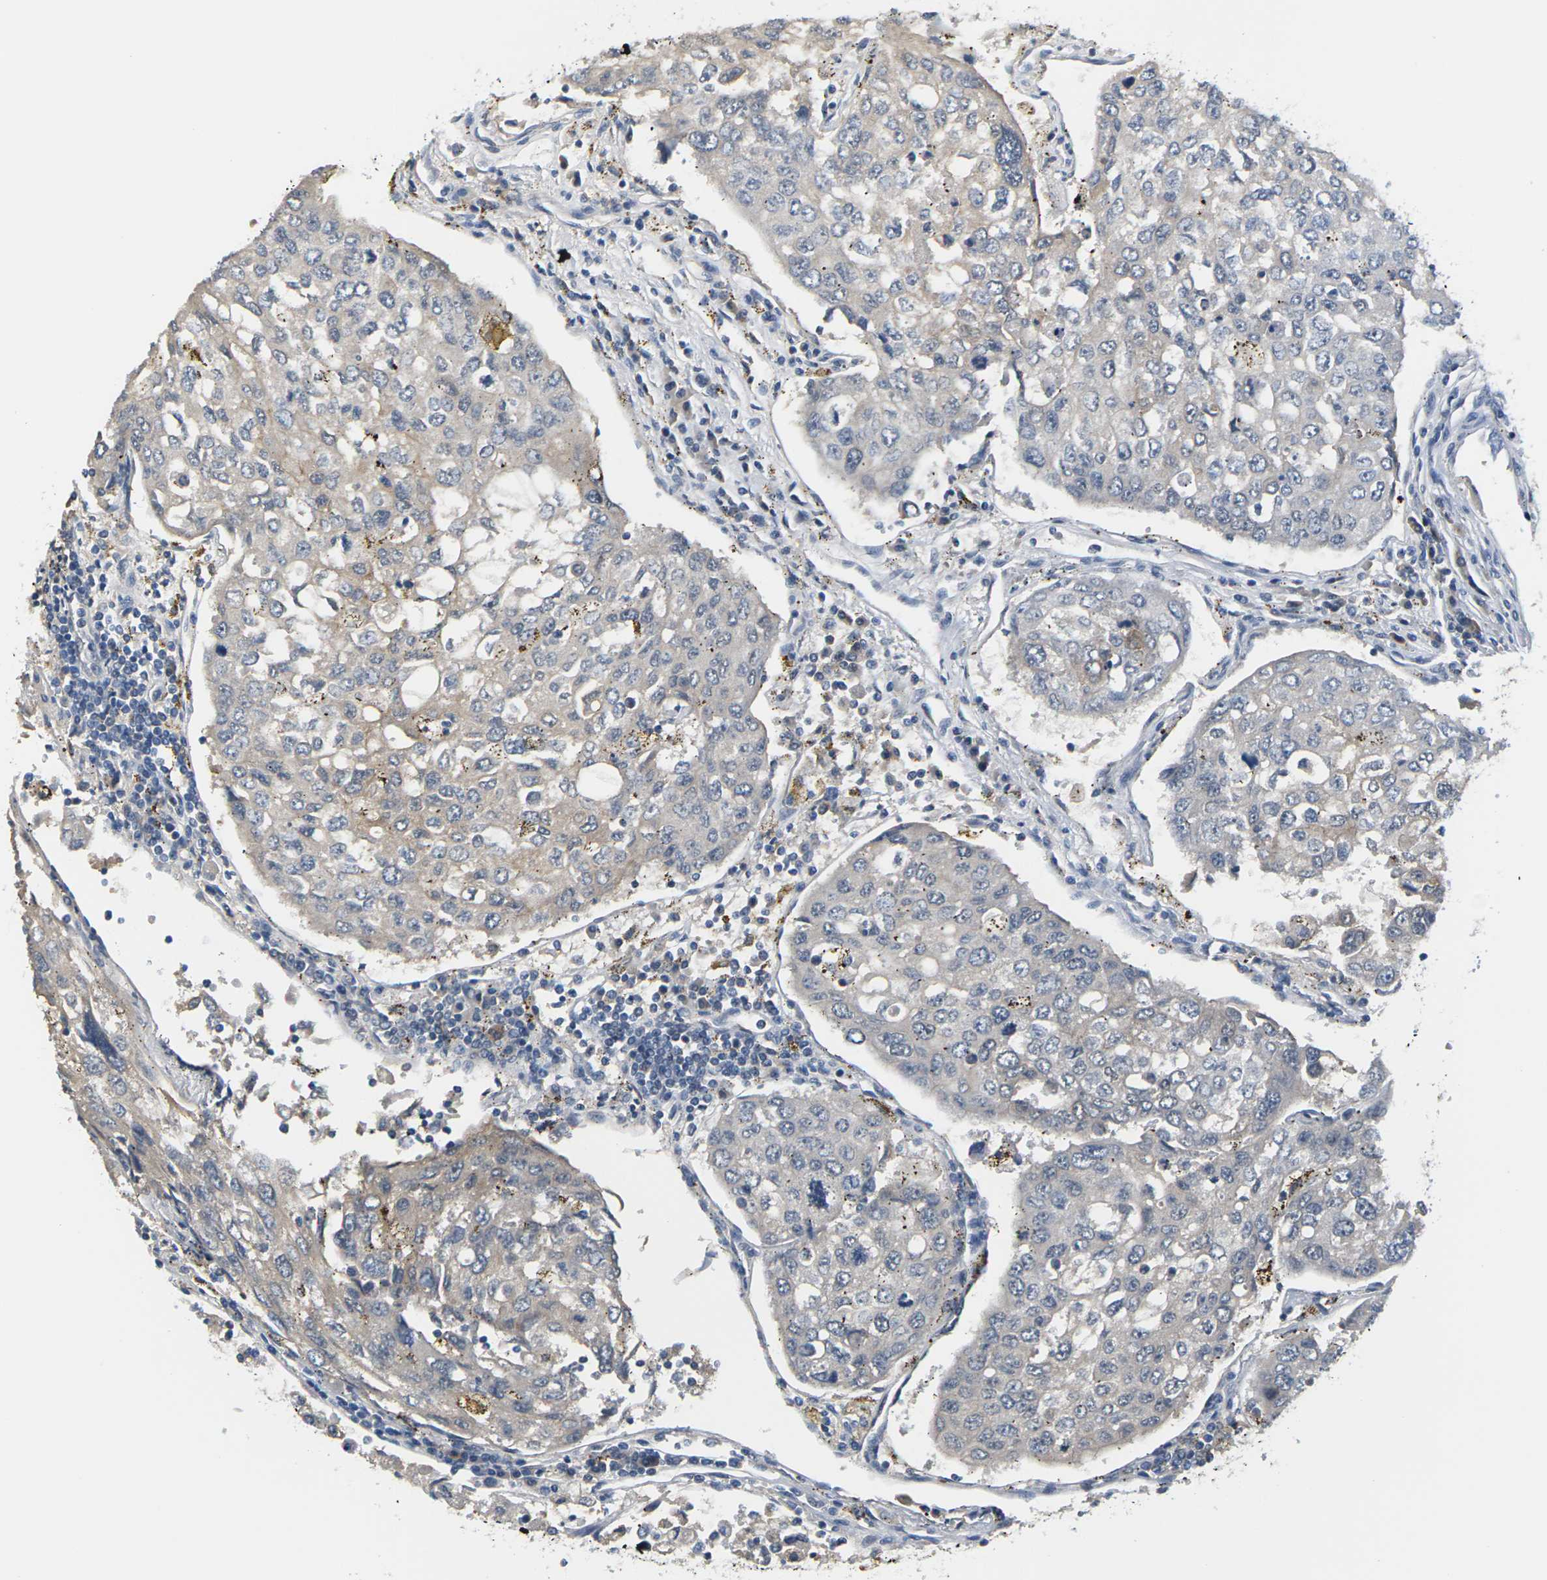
{"staining": {"intensity": "weak", "quantity": "25%-75%", "location": "cytoplasmic/membranous"}, "tissue": "urothelial cancer", "cell_type": "Tumor cells", "image_type": "cancer", "snomed": [{"axis": "morphology", "description": "Urothelial carcinoma, High grade"}, {"axis": "topography", "description": "Lymph node"}, {"axis": "topography", "description": "Urinary bladder"}], "caption": "The histopathology image exhibits staining of high-grade urothelial carcinoma, revealing weak cytoplasmic/membranous protein staining (brown color) within tumor cells.", "gene": "PKP2", "patient": {"sex": "male", "age": 51}}